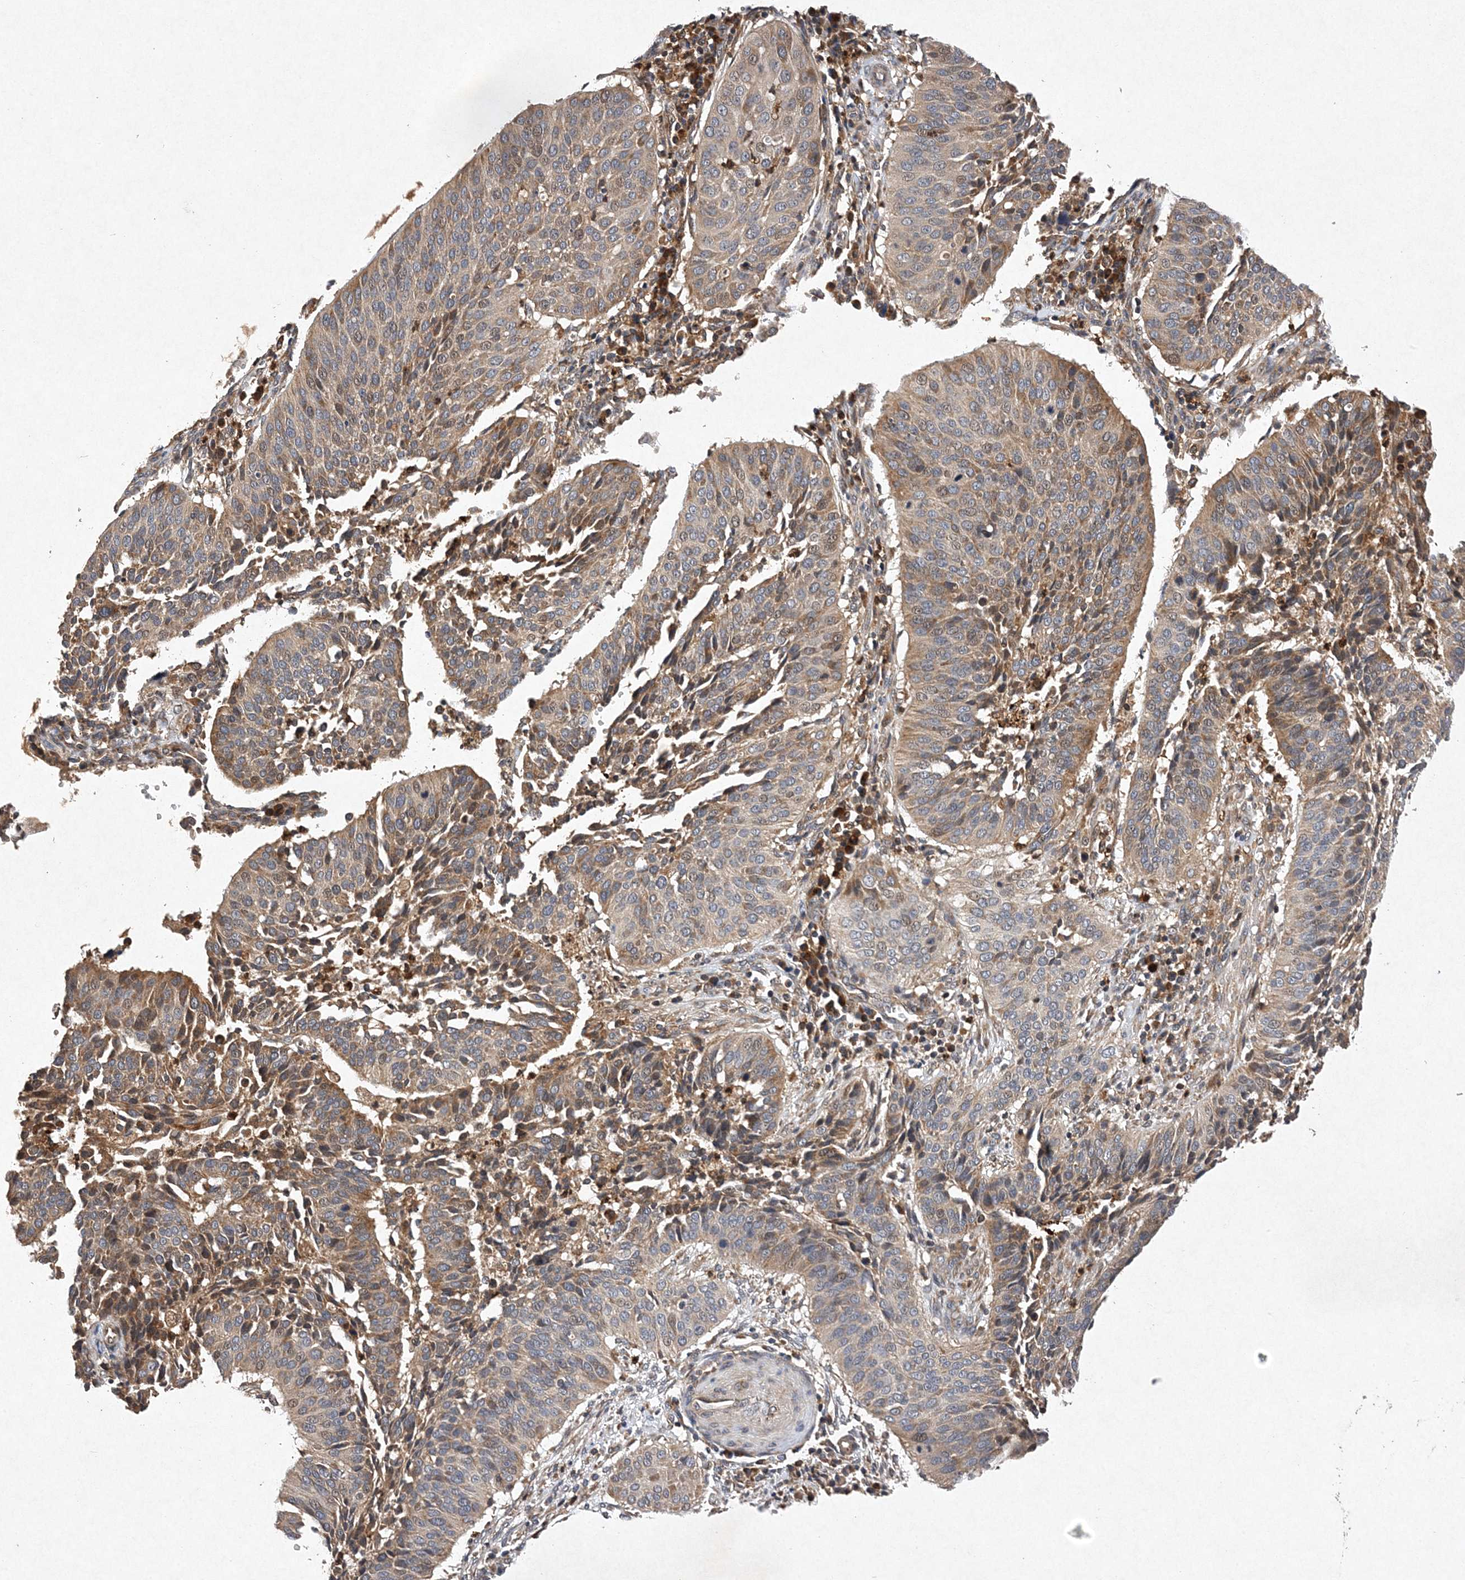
{"staining": {"intensity": "moderate", "quantity": "25%-75%", "location": "cytoplasmic/membranous"}, "tissue": "cervical cancer", "cell_type": "Tumor cells", "image_type": "cancer", "snomed": [{"axis": "morphology", "description": "Normal tissue, NOS"}, {"axis": "morphology", "description": "Squamous cell carcinoma, NOS"}, {"axis": "topography", "description": "Cervix"}], "caption": "Immunohistochemical staining of cervical cancer shows moderate cytoplasmic/membranous protein expression in approximately 25%-75% of tumor cells.", "gene": "PROSER1", "patient": {"sex": "female", "age": 39}}